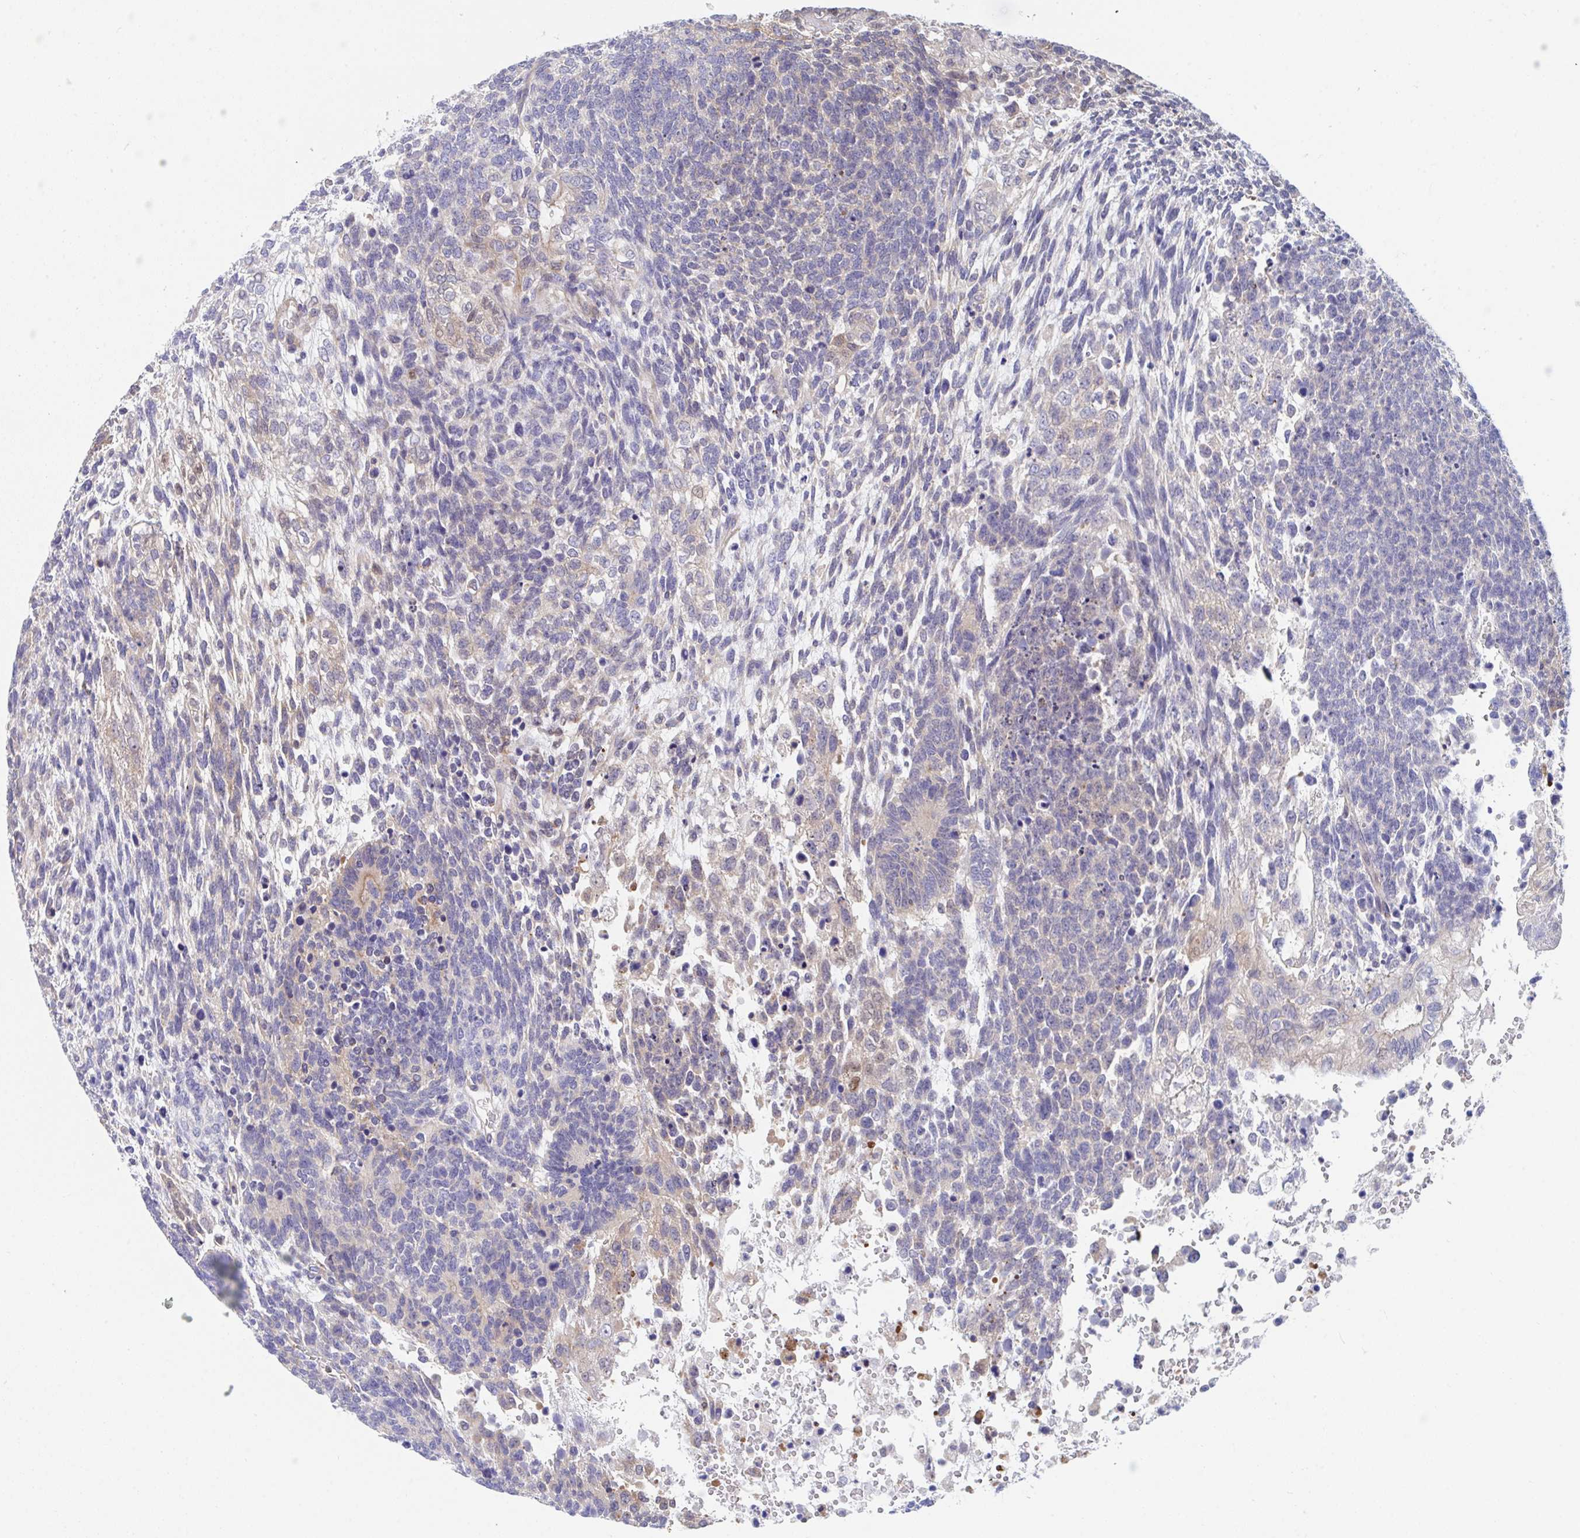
{"staining": {"intensity": "weak", "quantity": "<25%", "location": "cytoplasmic/membranous"}, "tissue": "testis cancer", "cell_type": "Tumor cells", "image_type": "cancer", "snomed": [{"axis": "morphology", "description": "Carcinoma, Embryonal, NOS"}, {"axis": "topography", "description": "Testis"}], "caption": "This is a histopathology image of immunohistochemistry staining of testis embryonal carcinoma, which shows no staining in tumor cells. (DAB (3,3'-diaminobenzidine) immunohistochemistry (IHC), high magnification).", "gene": "P2RX3", "patient": {"sex": "male", "age": 23}}